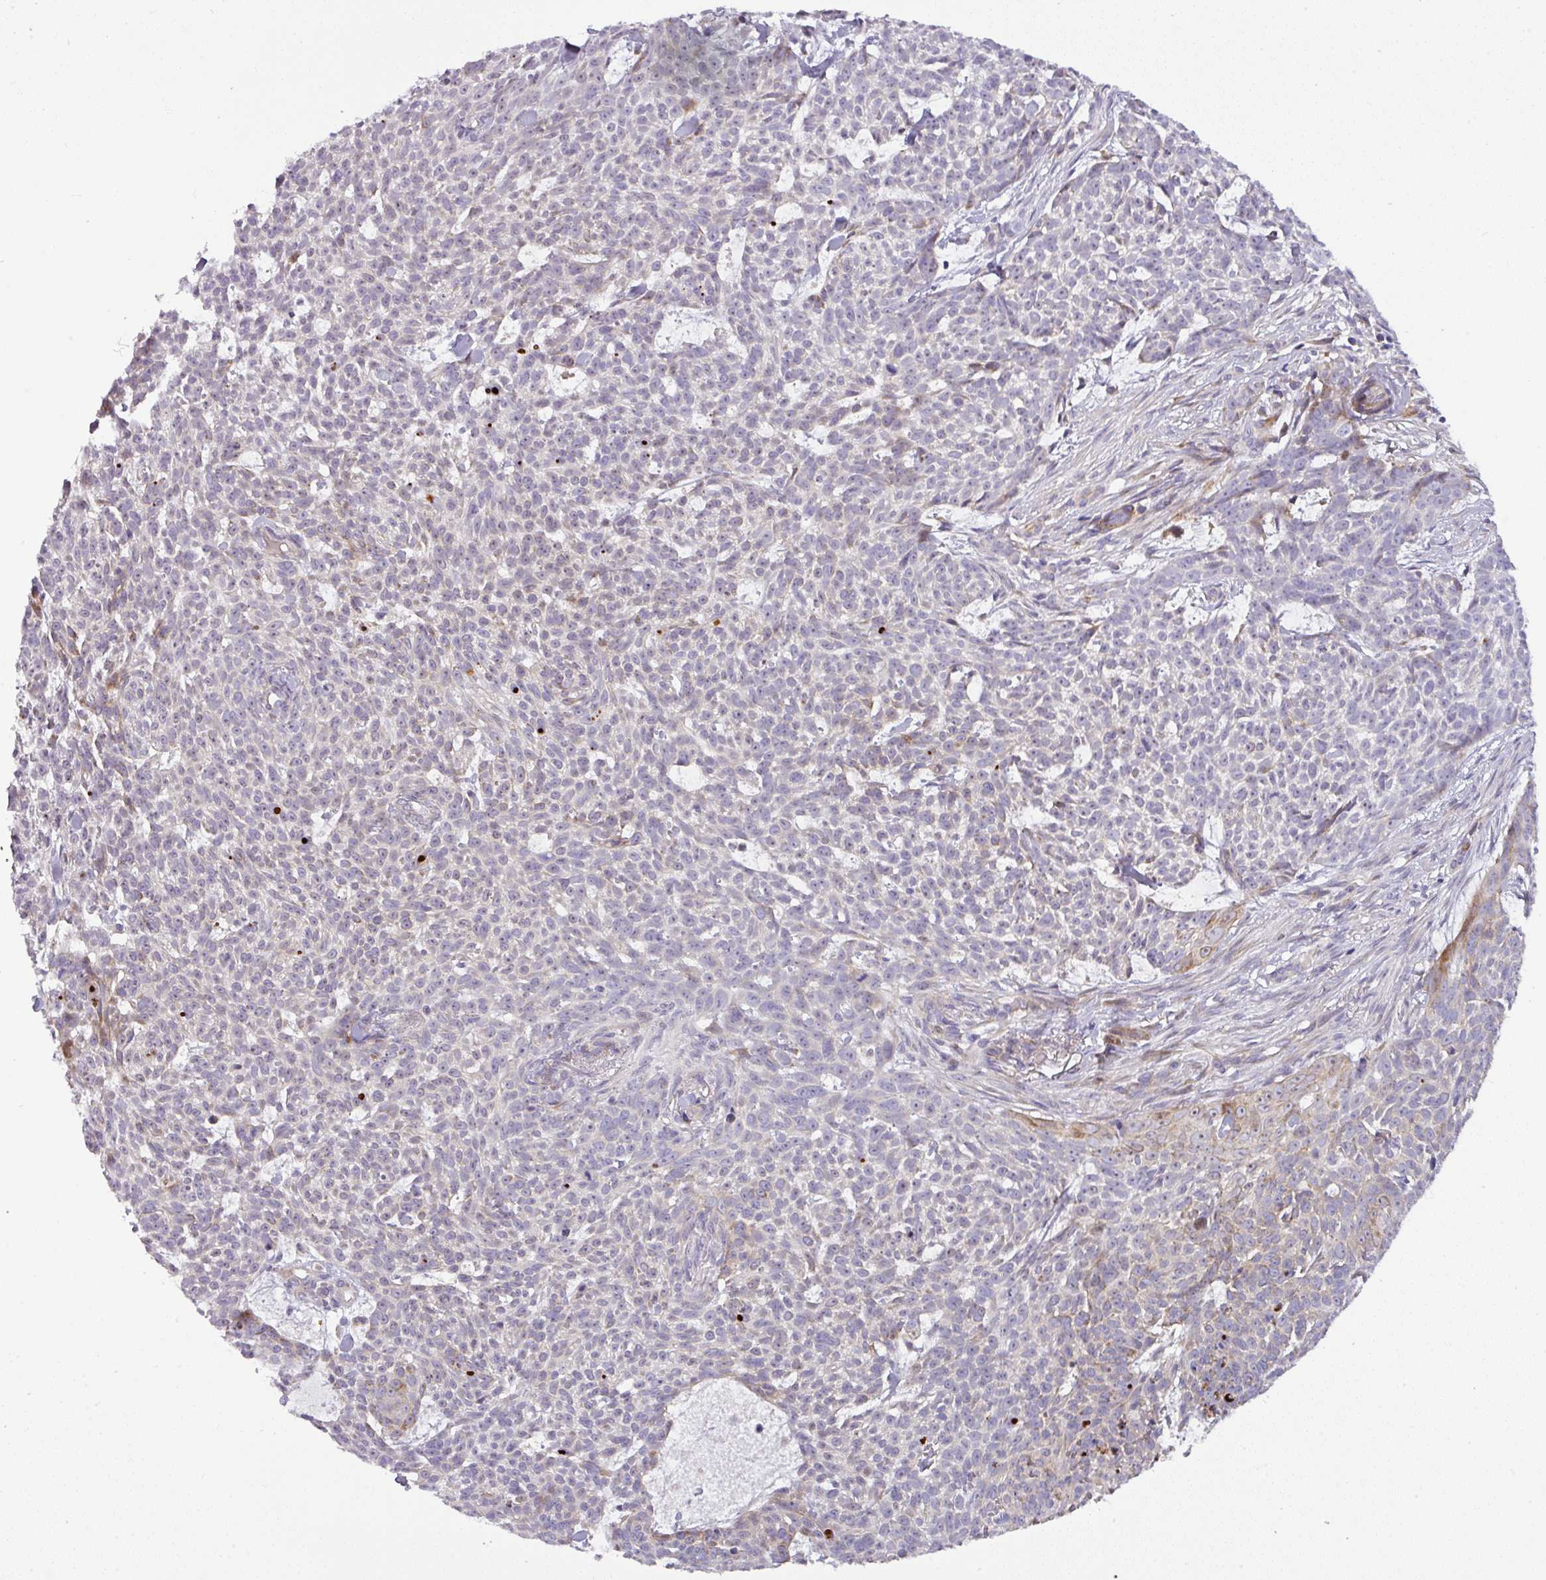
{"staining": {"intensity": "moderate", "quantity": "<25%", "location": "cytoplasmic/membranous"}, "tissue": "skin cancer", "cell_type": "Tumor cells", "image_type": "cancer", "snomed": [{"axis": "morphology", "description": "Basal cell carcinoma"}, {"axis": "topography", "description": "Skin"}], "caption": "Protein expression analysis of skin cancer (basal cell carcinoma) demonstrates moderate cytoplasmic/membranous staining in approximately <25% of tumor cells.", "gene": "ATP6V1F", "patient": {"sex": "female", "age": 93}}